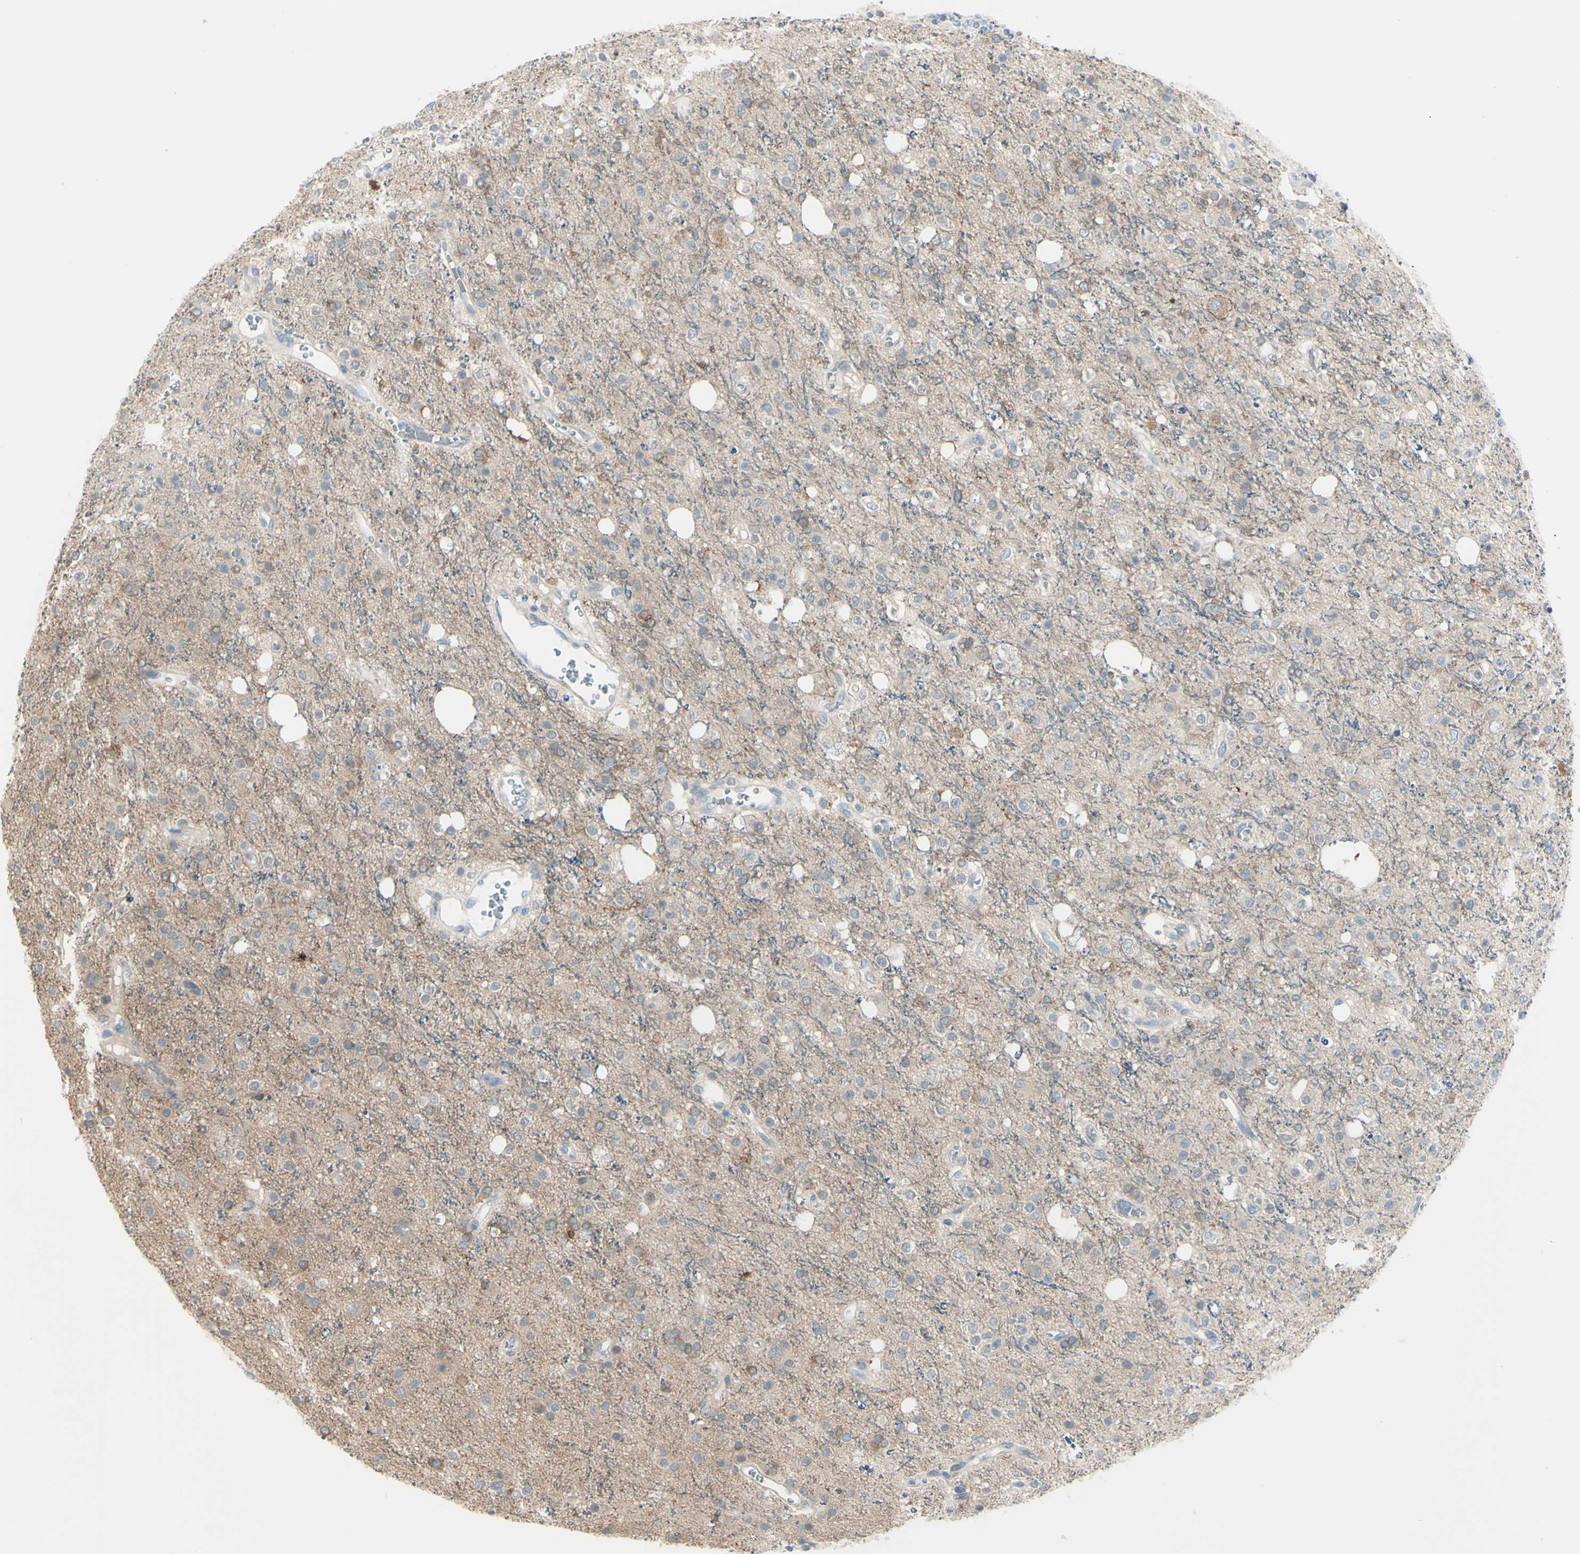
{"staining": {"intensity": "weak", "quantity": ">75%", "location": "cytoplasmic/membranous"}, "tissue": "glioma", "cell_type": "Tumor cells", "image_type": "cancer", "snomed": [{"axis": "morphology", "description": "Glioma, malignant, High grade"}, {"axis": "topography", "description": "Brain"}], "caption": "Glioma stained with a protein marker reveals weak staining in tumor cells.", "gene": "LRRK1", "patient": {"sex": "male", "age": 47}}